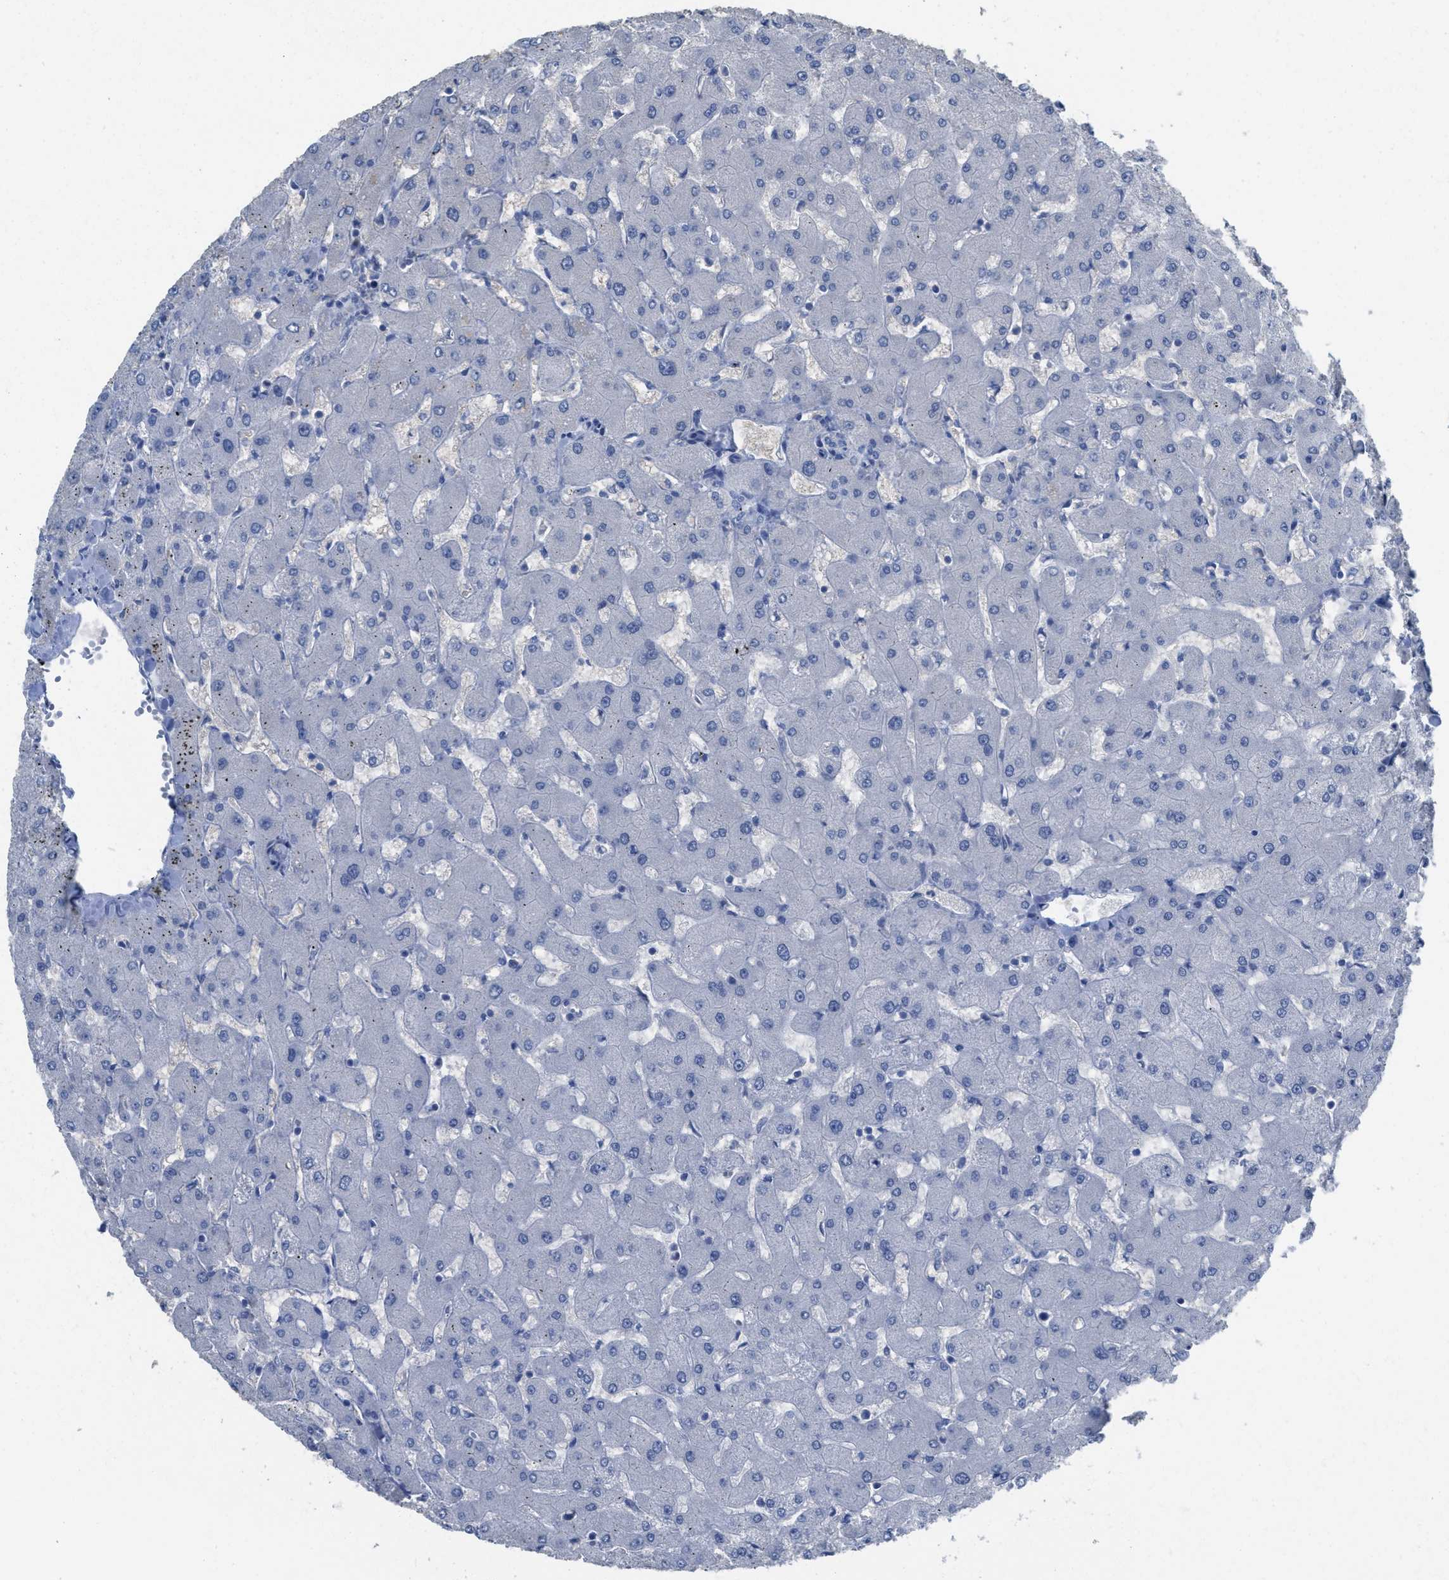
{"staining": {"intensity": "negative", "quantity": "none", "location": "none"}, "tissue": "liver", "cell_type": "Cholangiocytes", "image_type": "normal", "snomed": [{"axis": "morphology", "description": "Normal tissue, NOS"}, {"axis": "topography", "description": "Liver"}], "caption": "Protein analysis of benign liver exhibits no significant expression in cholangiocytes.", "gene": "CNNM4", "patient": {"sex": "female", "age": 63}}